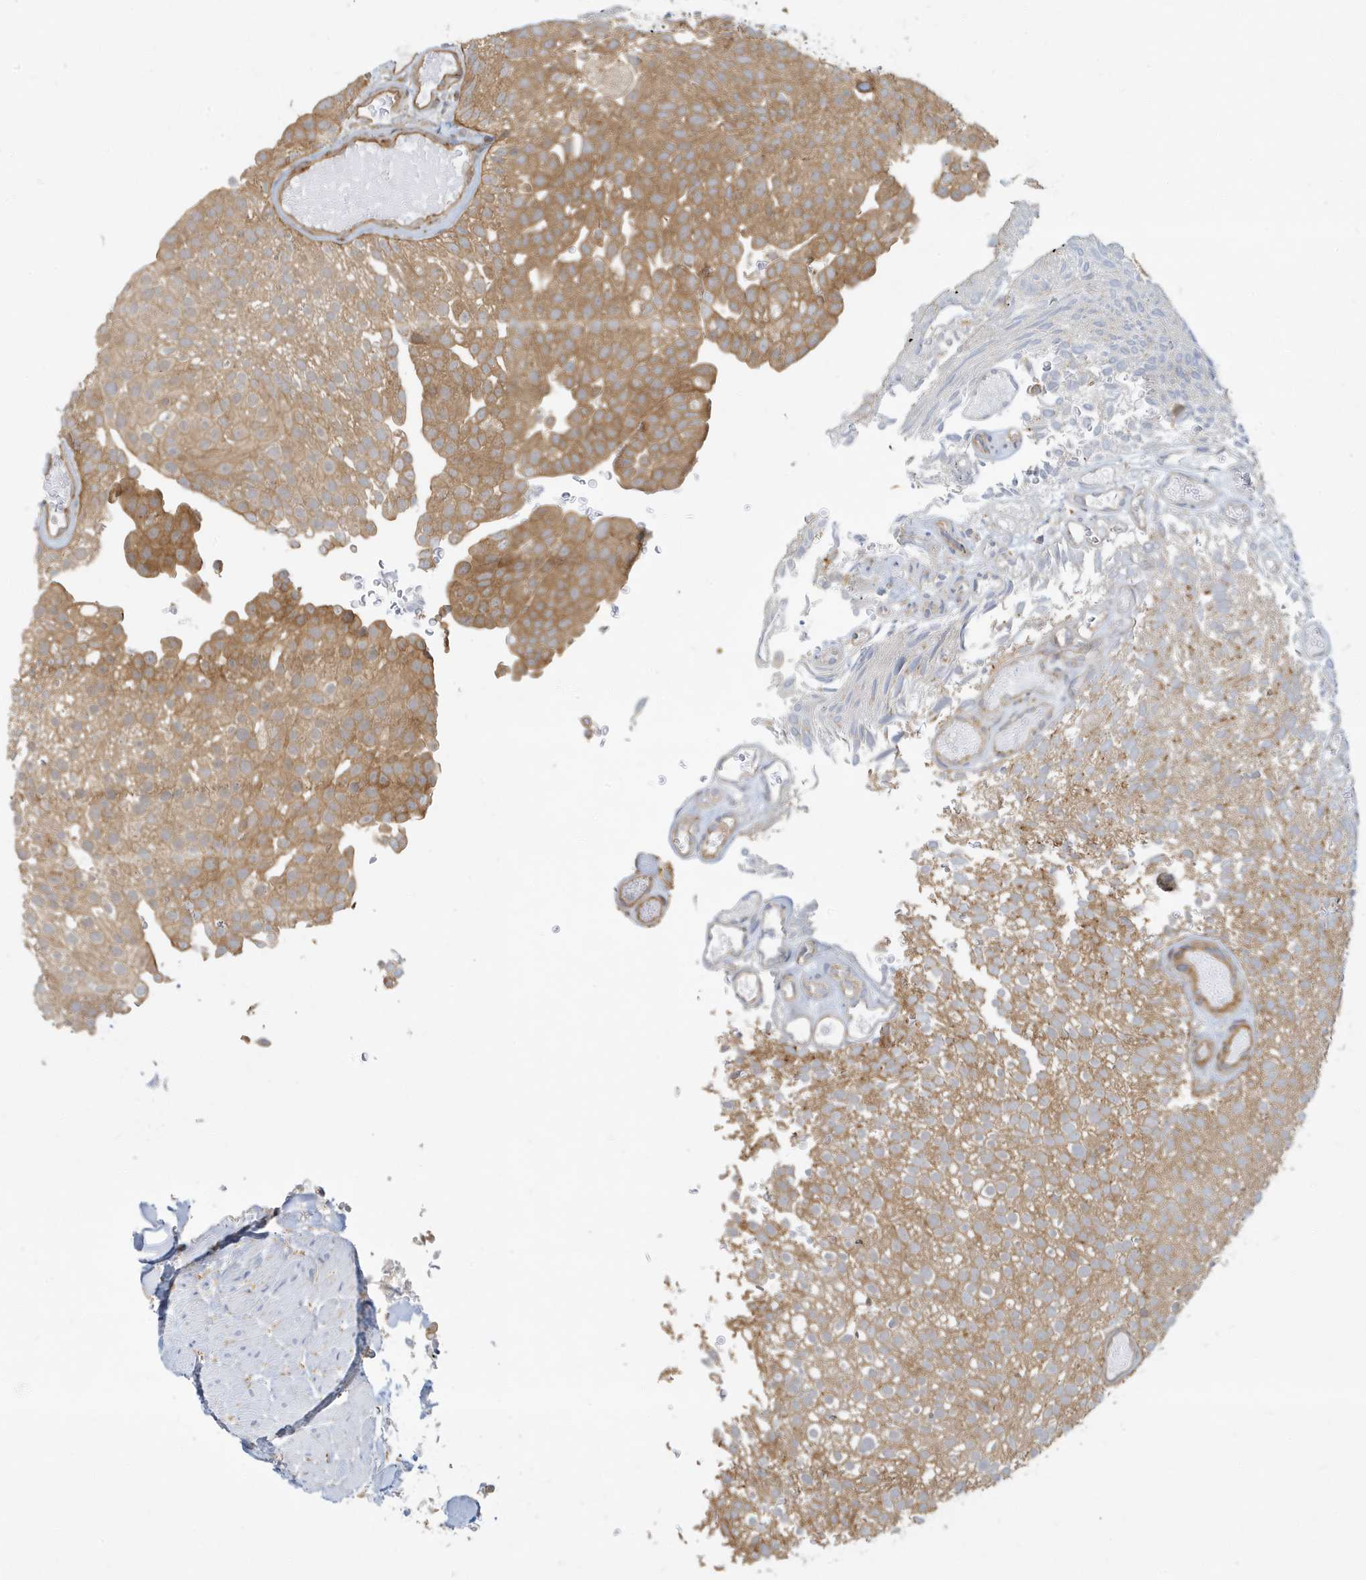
{"staining": {"intensity": "moderate", "quantity": ">75%", "location": "cytoplasmic/membranous"}, "tissue": "urothelial cancer", "cell_type": "Tumor cells", "image_type": "cancer", "snomed": [{"axis": "morphology", "description": "Urothelial carcinoma, Low grade"}, {"axis": "topography", "description": "Urinary bladder"}], "caption": "Human low-grade urothelial carcinoma stained for a protein (brown) shows moderate cytoplasmic/membranous positive positivity in about >75% of tumor cells.", "gene": "ATP23", "patient": {"sex": "male", "age": 78}}